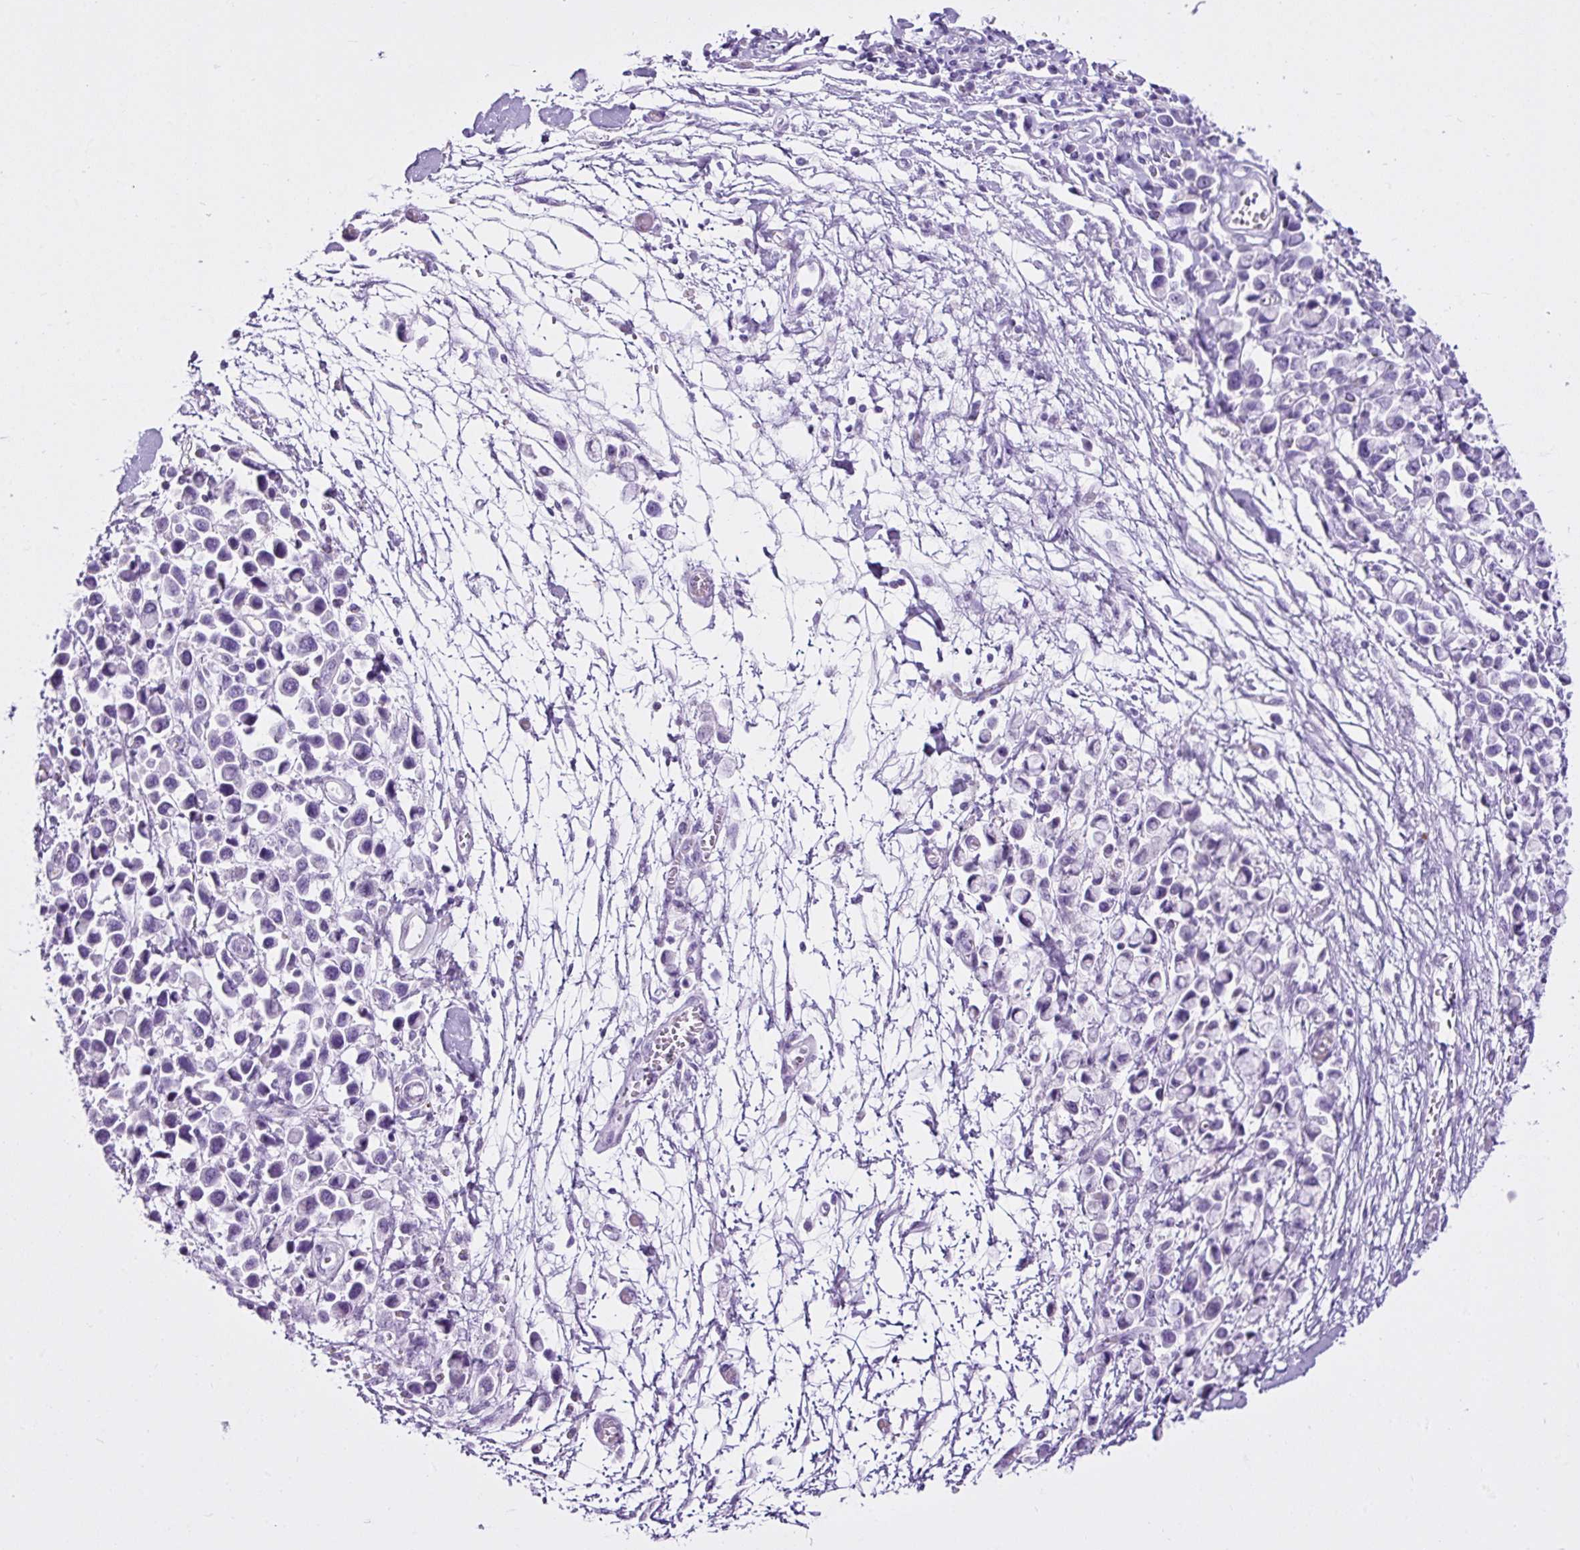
{"staining": {"intensity": "negative", "quantity": "none", "location": "none"}, "tissue": "stomach cancer", "cell_type": "Tumor cells", "image_type": "cancer", "snomed": [{"axis": "morphology", "description": "Adenocarcinoma, NOS"}, {"axis": "topography", "description": "Stomach"}], "caption": "Tumor cells show no significant protein staining in adenocarcinoma (stomach).", "gene": "LILRB4", "patient": {"sex": "female", "age": 81}}